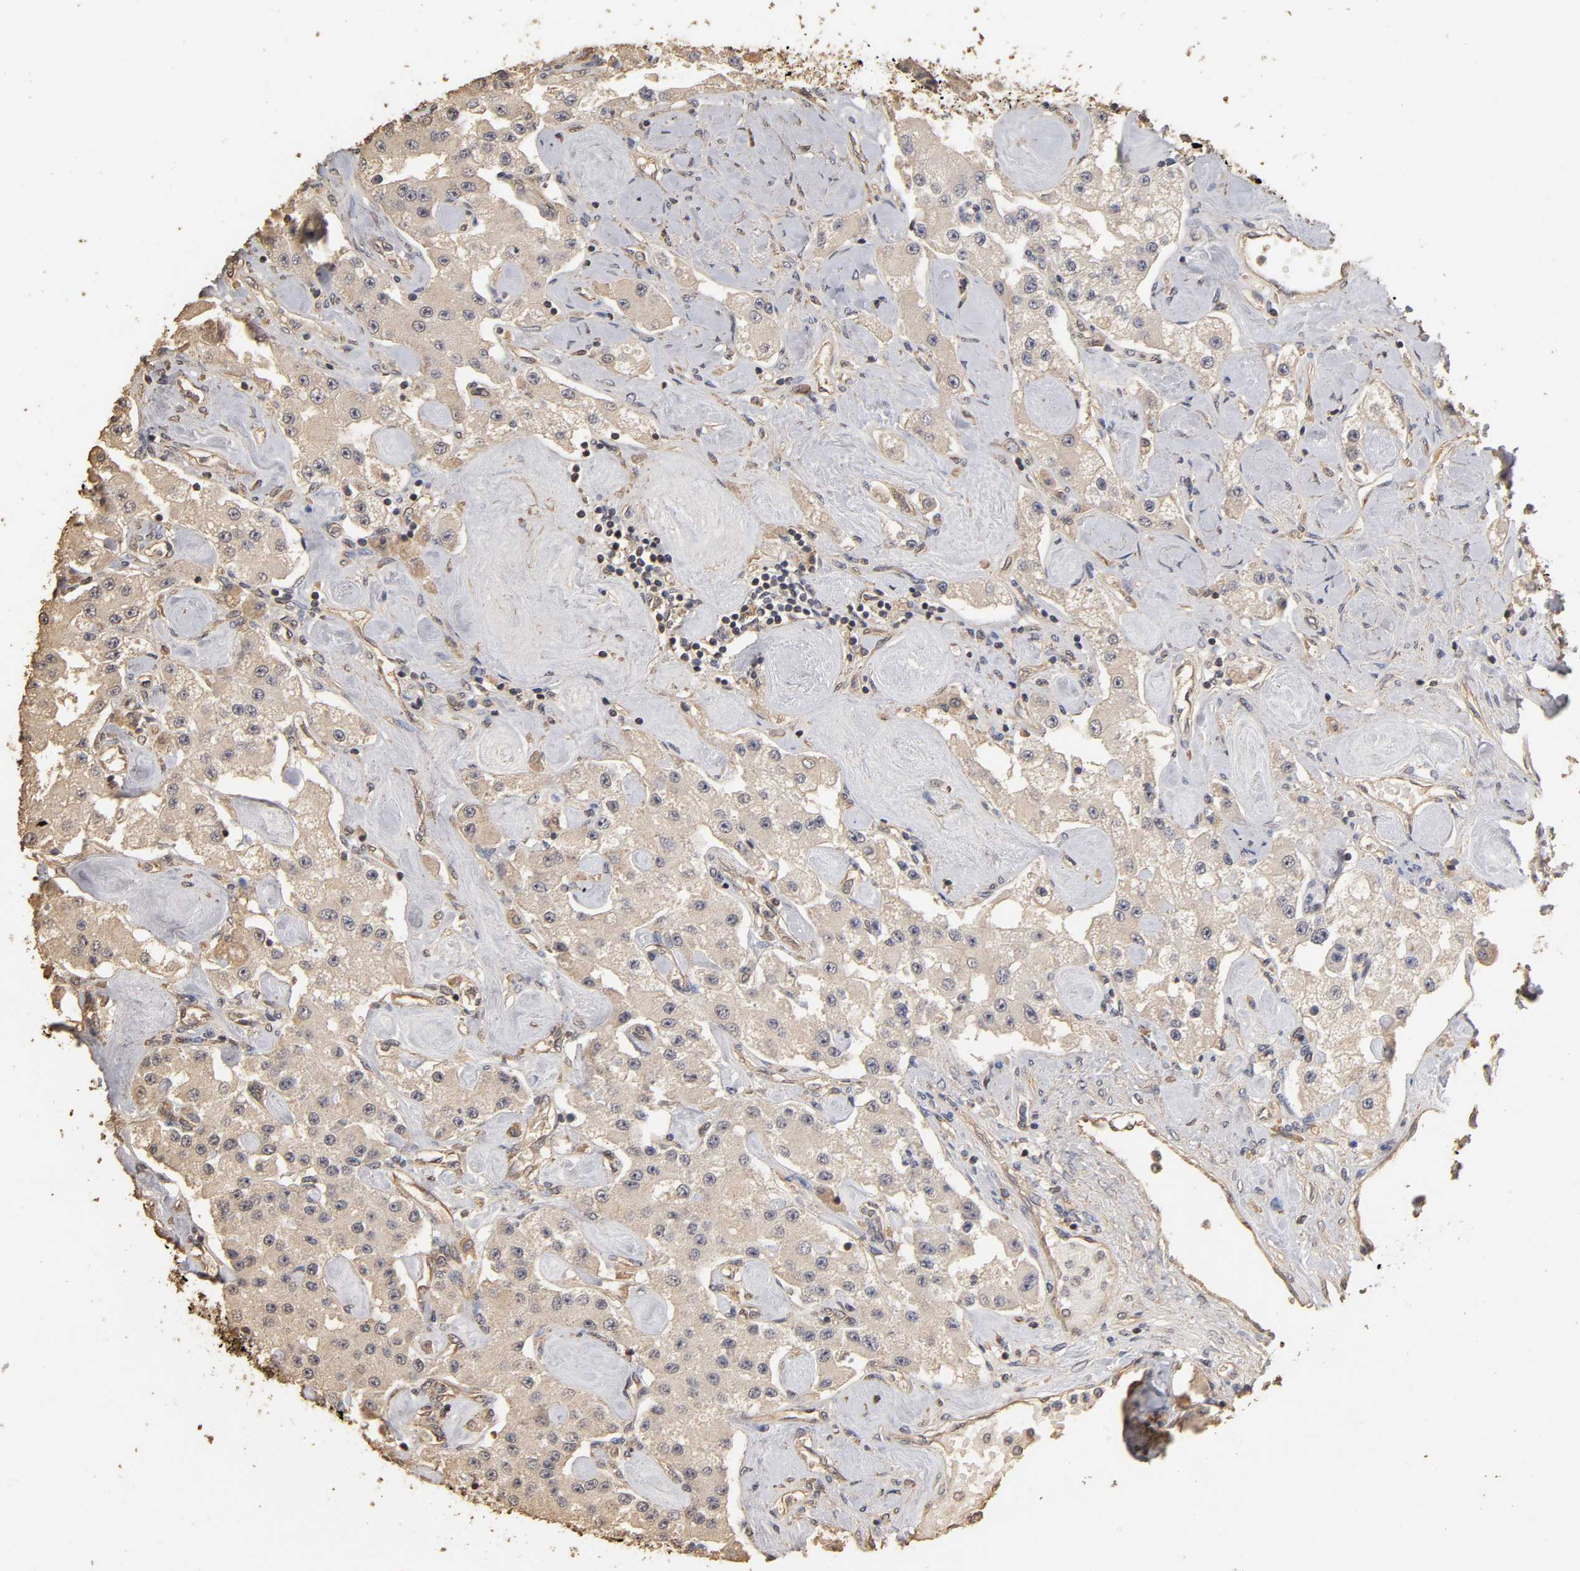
{"staining": {"intensity": "weak", "quantity": "<25%", "location": "cytoplasmic/membranous"}, "tissue": "carcinoid", "cell_type": "Tumor cells", "image_type": "cancer", "snomed": [{"axis": "morphology", "description": "Carcinoid, malignant, NOS"}, {"axis": "topography", "description": "Pancreas"}], "caption": "Micrograph shows no significant protein staining in tumor cells of carcinoid.", "gene": "VSIG4", "patient": {"sex": "male", "age": 41}}